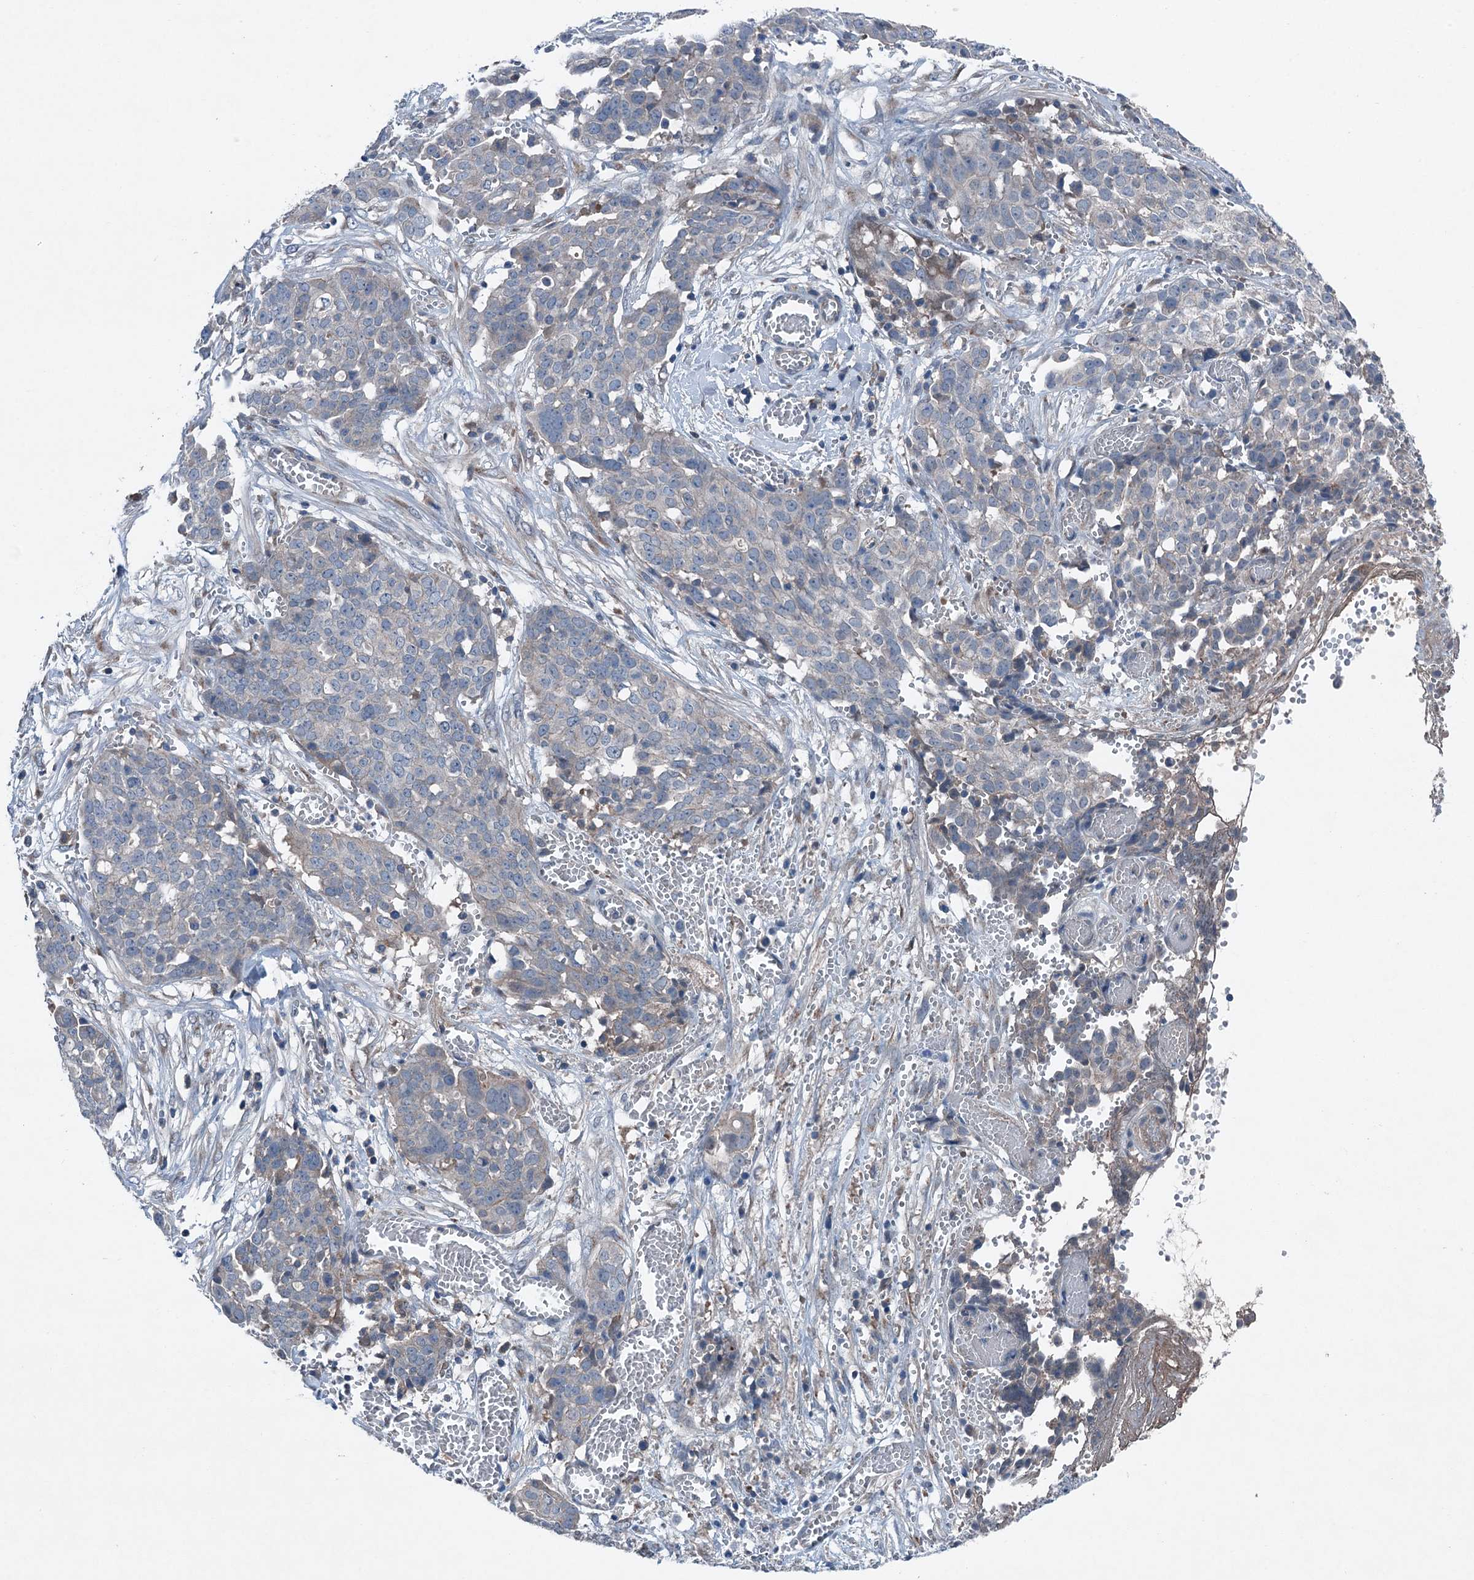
{"staining": {"intensity": "negative", "quantity": "none", "location": "none"}, "tissue": "ovarian cancer", "cell_type": "Tumor cells", "image_type": "cancer", "snomed": [{"axis": "morphology", "description": "Cystadenocarcinoma, serous, NOS"}, {"axis": "topography", "description": "Soft tissue"}, {"axis": "topography", "description": "Ovary"}], "caption": "Serous cystadenocarcinoma (ovarian) was stained to show a protein in brown. There is no significant expression in tumor cells.", "gene": "SLC2A10", "patient": {"sex": "female", "age": 57}}